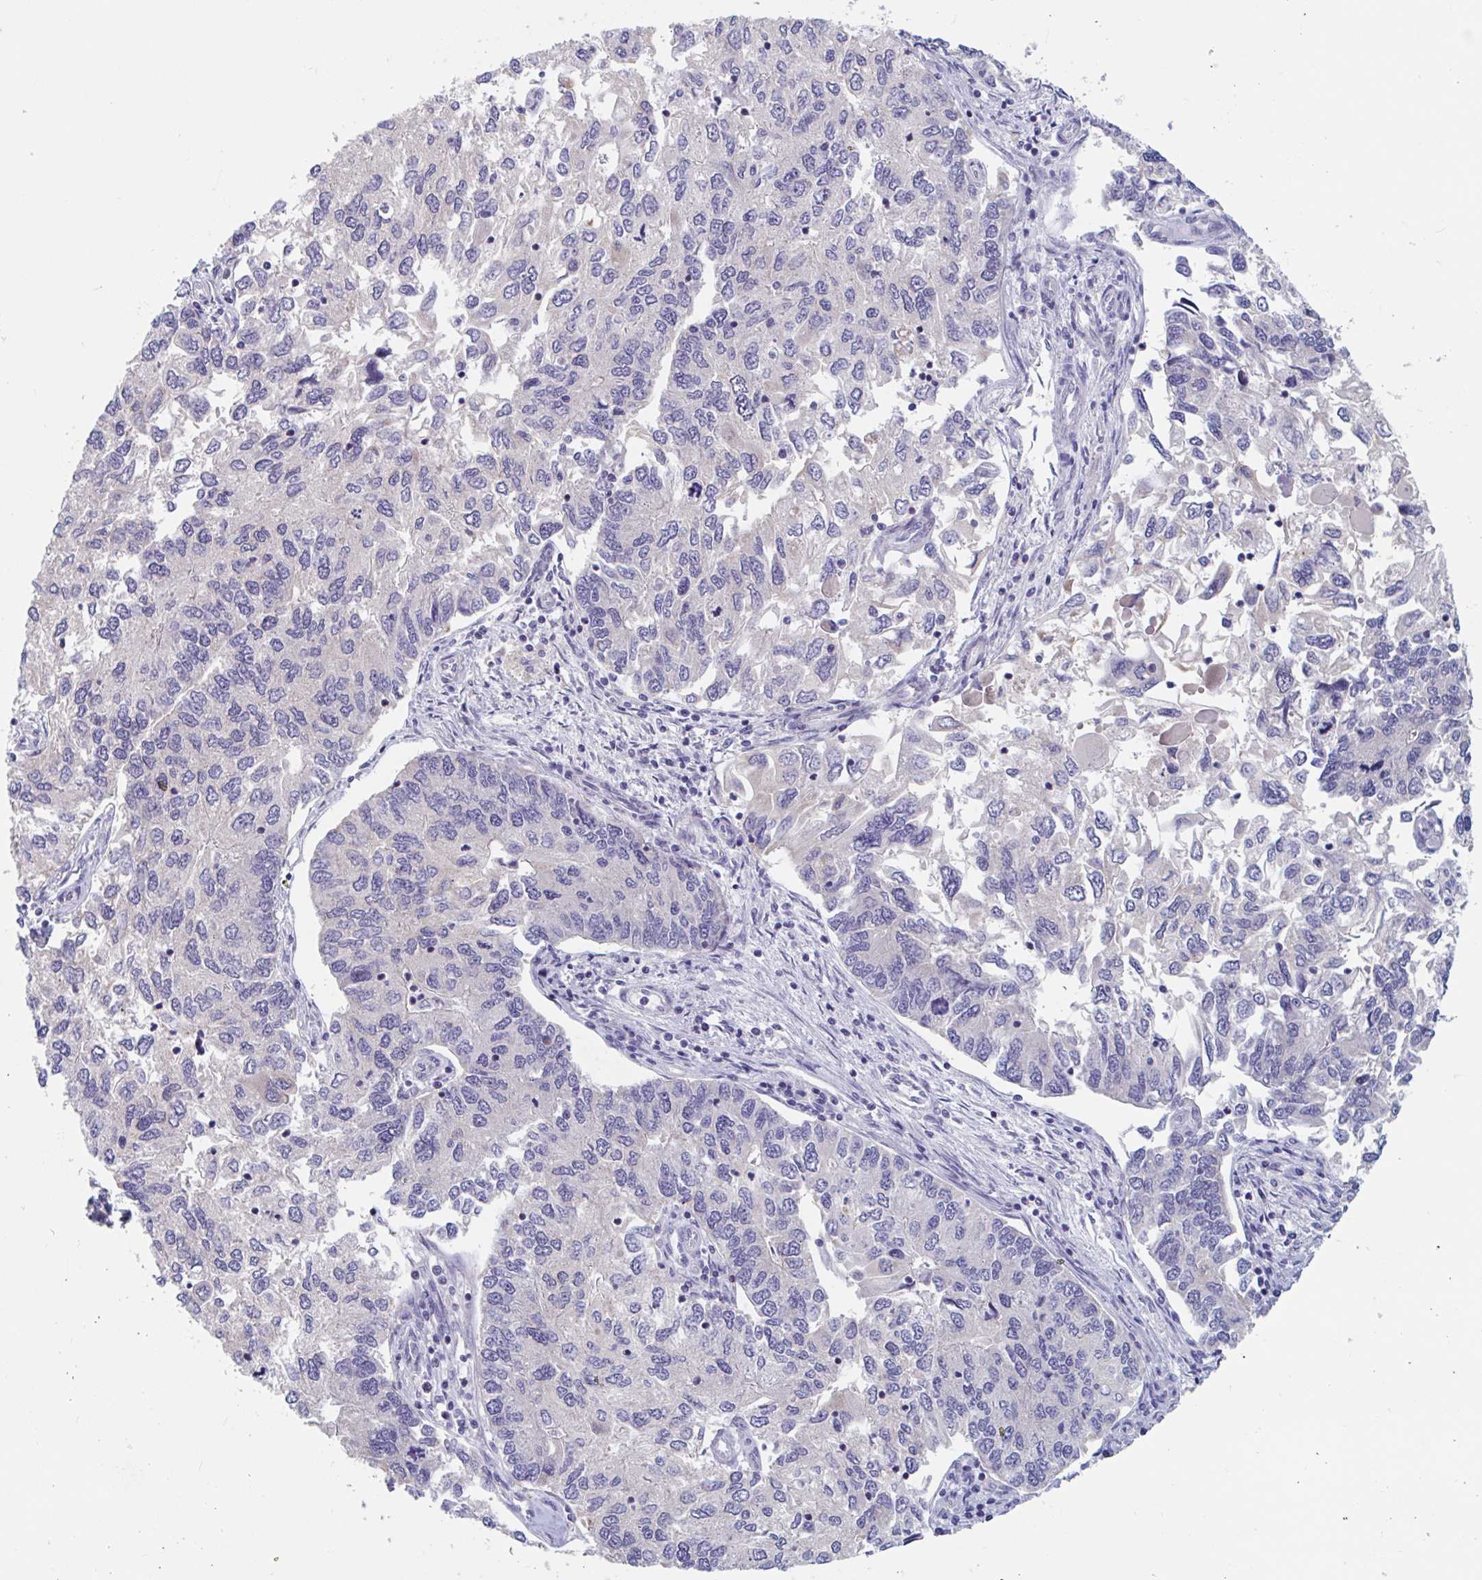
{"staining": {"intensity": "negative", "quantity": "none", "location": "none"}, "tissue": "endometrial cancer", "cell_type": "Tumor cells", "image_type": "cancer", "snomed": [{"axis": "morphology", "description": "Carcinoma, NOS"}, {"axis": "topography", "description": "Uterus"}], "caption": "Endometrial cancer was stained to show a protein in brown. There is no significant expression in tumor cells.", "gene": "UNKL", "patient": {"sex": "female", "age": 76}}